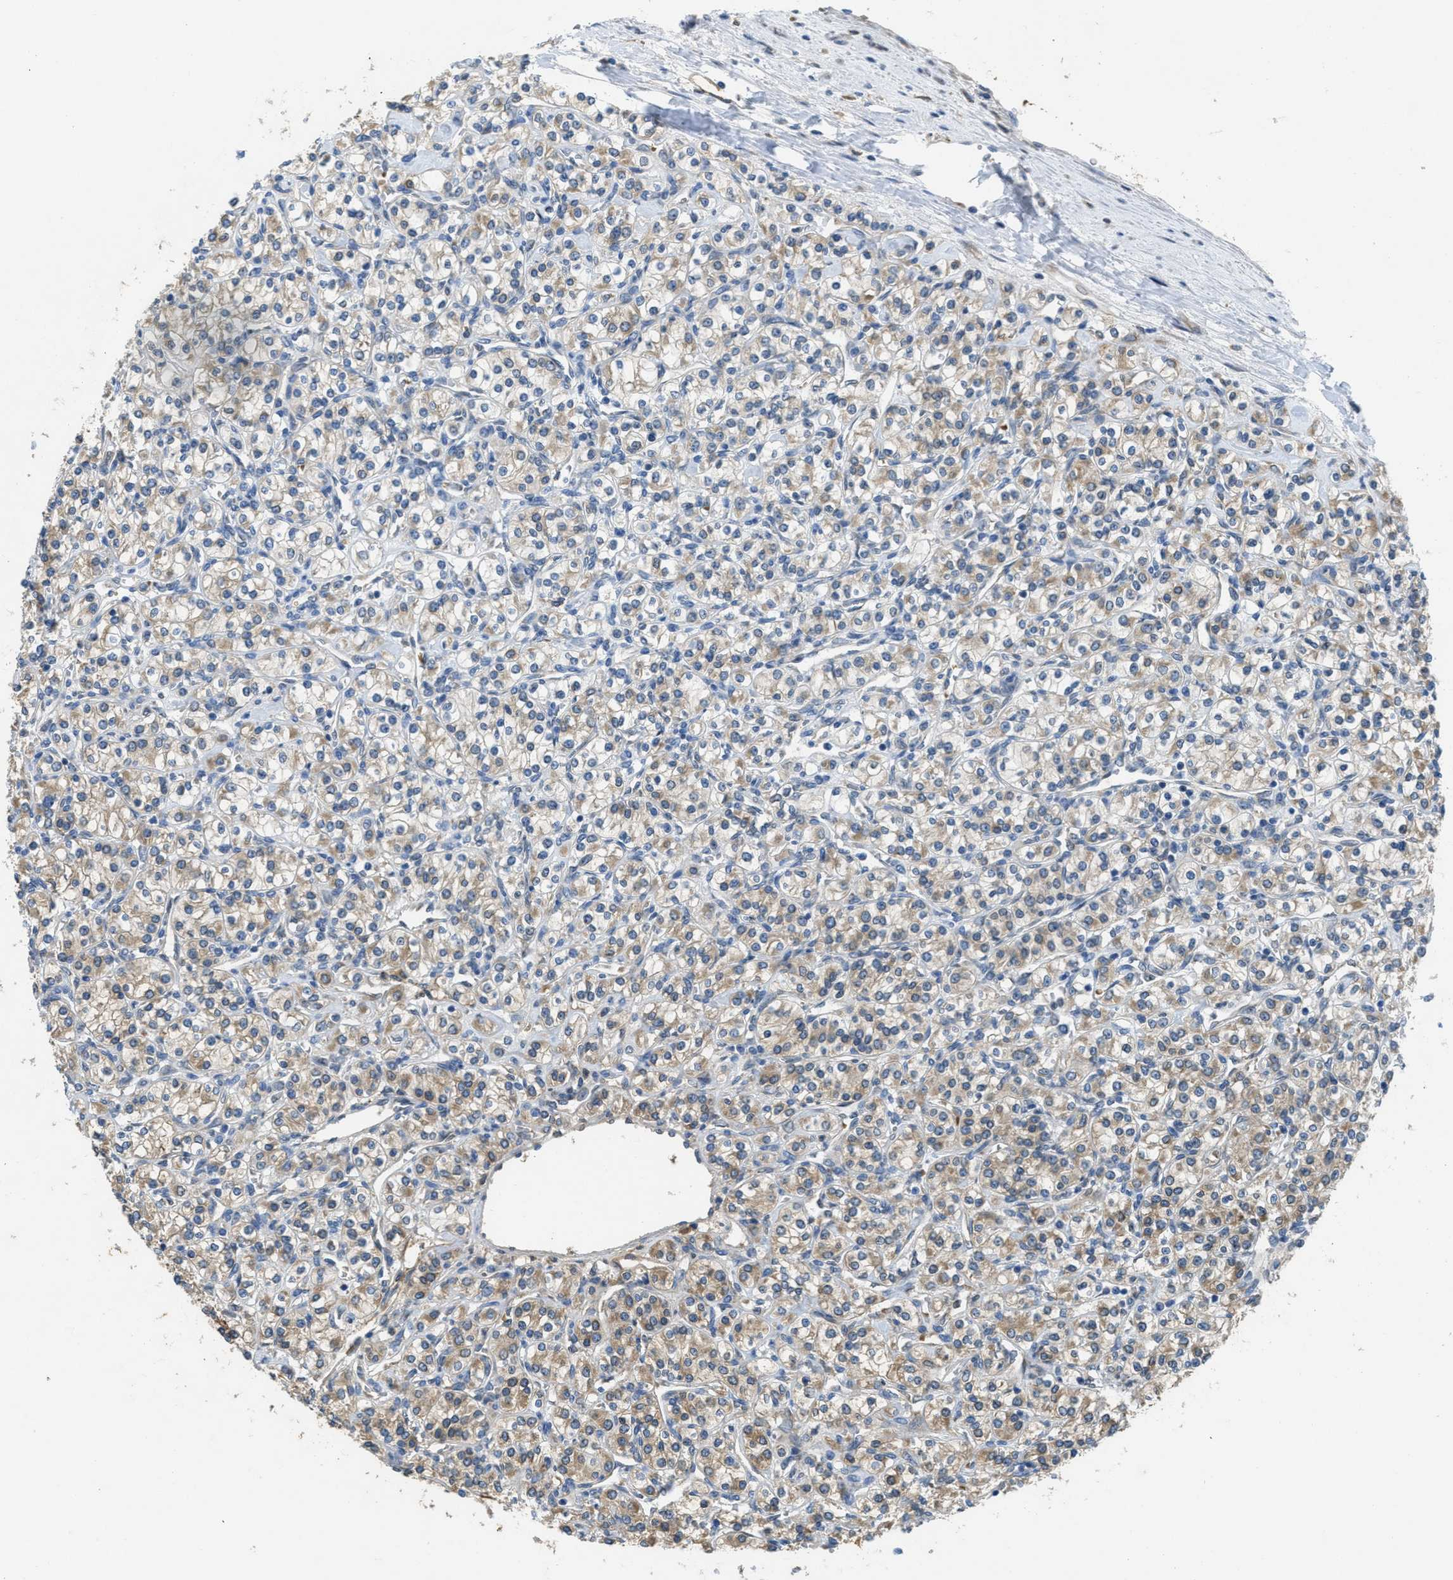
{"staining": {"intensity": "moderate", "quantity": "25%-75%", "location": "cytoplasmic/membranous"}, "tissue": "renal cancer", "cell_type": "Tumor cells", "image_type": "cancer", "snomed": [{"axis": "morphology", "description": "Adenocarcinoma, NOS"}, {"axis": "topography", "description": "Kidney"}], "caption": "Brown immunohistochemical staining in renal adenocarcinoma exhibits moderate cytoplasmic/membranous expression in approximately 25%-75% of tumor cells. Nuclei are stained in blue.", "gene": "MPDU1", "patient": {"sex": "male", "age": 77}}